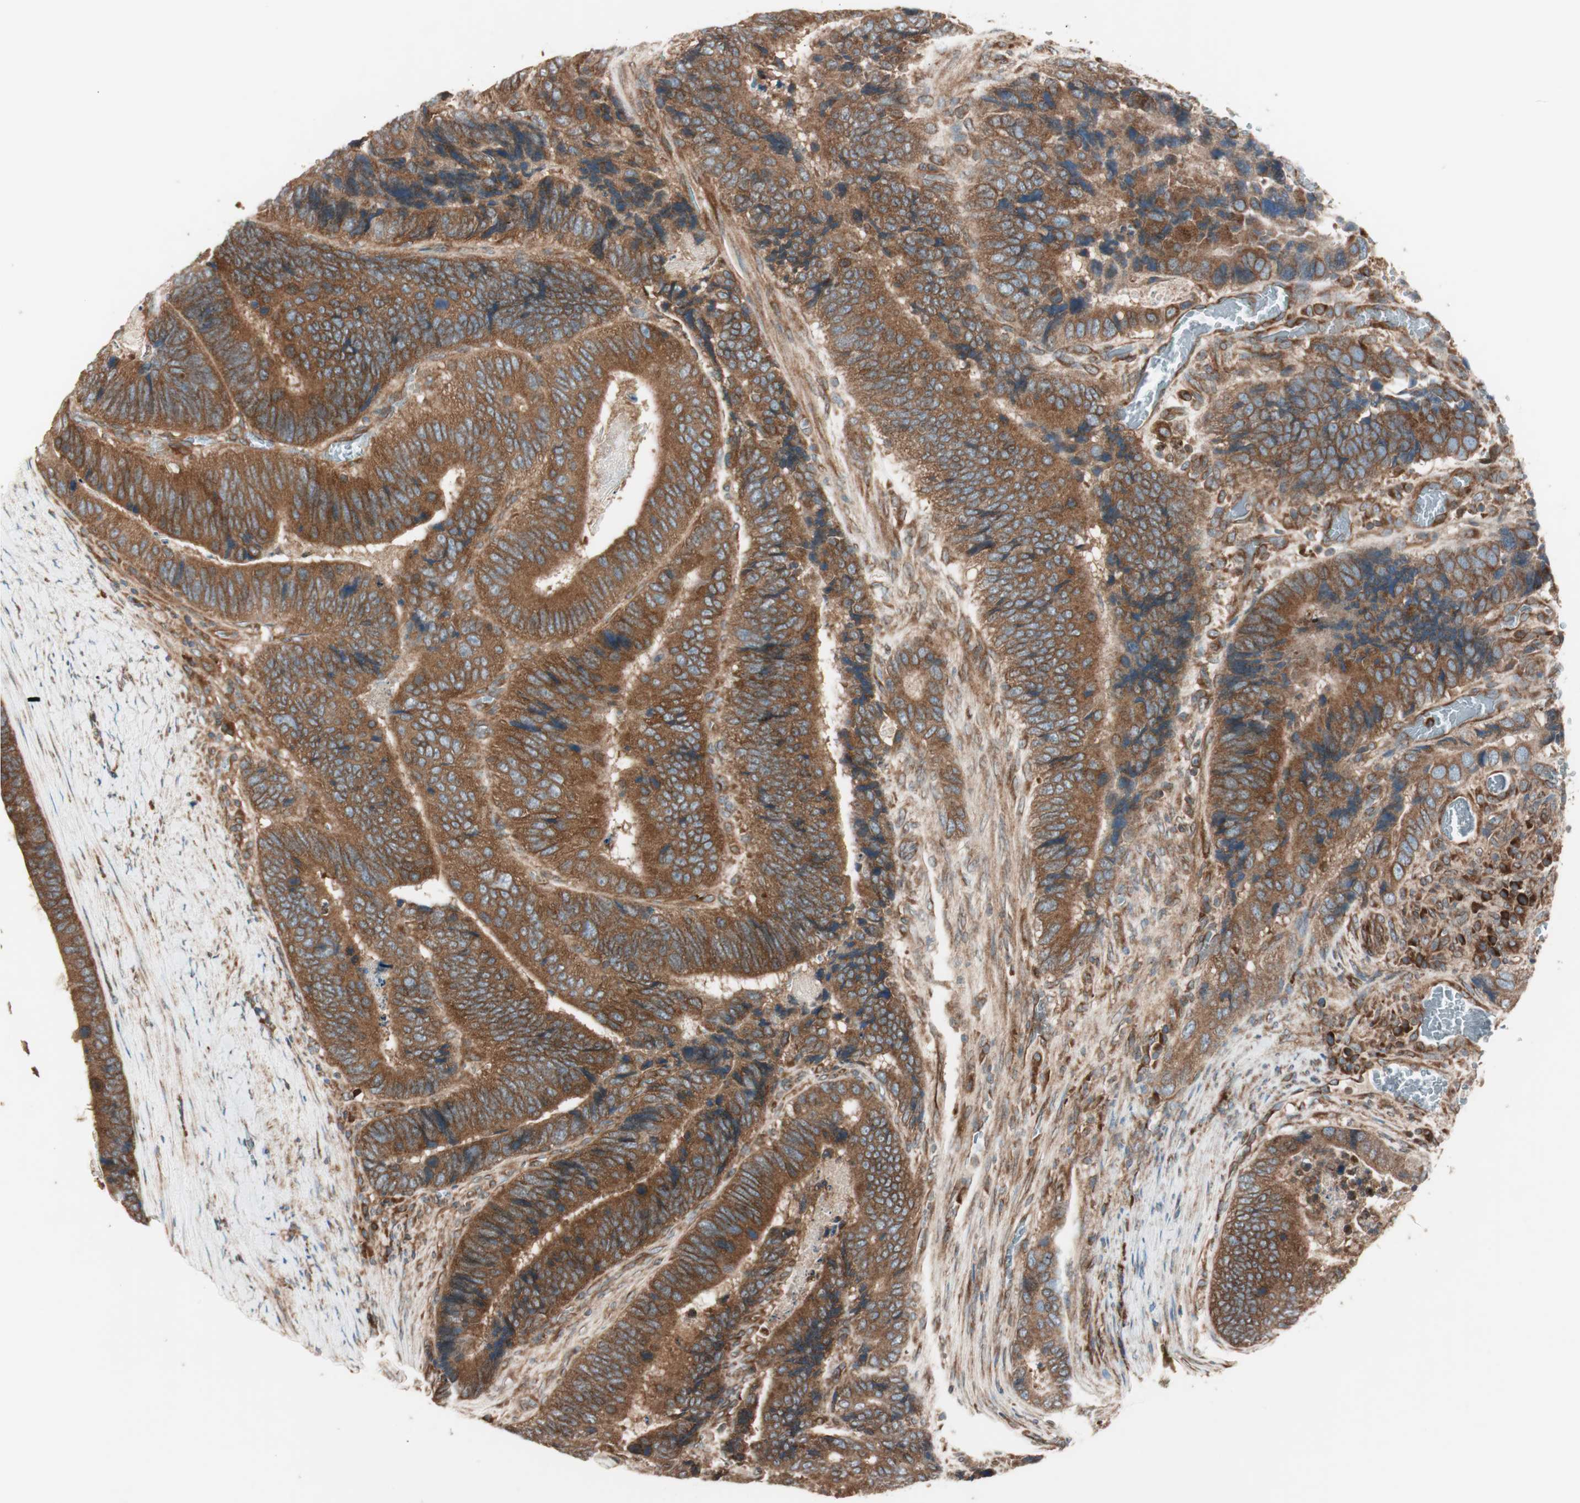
{"staining": {"intensity": "strong", "quantity": ">75%", "location": "cytoplasmic/membranous"}, "tissue": "colorectal cancer", "cell_type": "Tumor cells", "image_type": "cancer", "snomed": [{"axis": "morphology", "description": "Adenocarcinoma, NOS"}, {"axis": "topography", "description": "Colon"}], "caption": "A brown stain shows strong cytoplasmic/membranous staining of a protein in colorectal cancer tumor cells. (DAB = brown stain, brightfield microscopy at high magnification).", "gene": "RAB5A", "patient": {"sex": "male", "age": 72}}